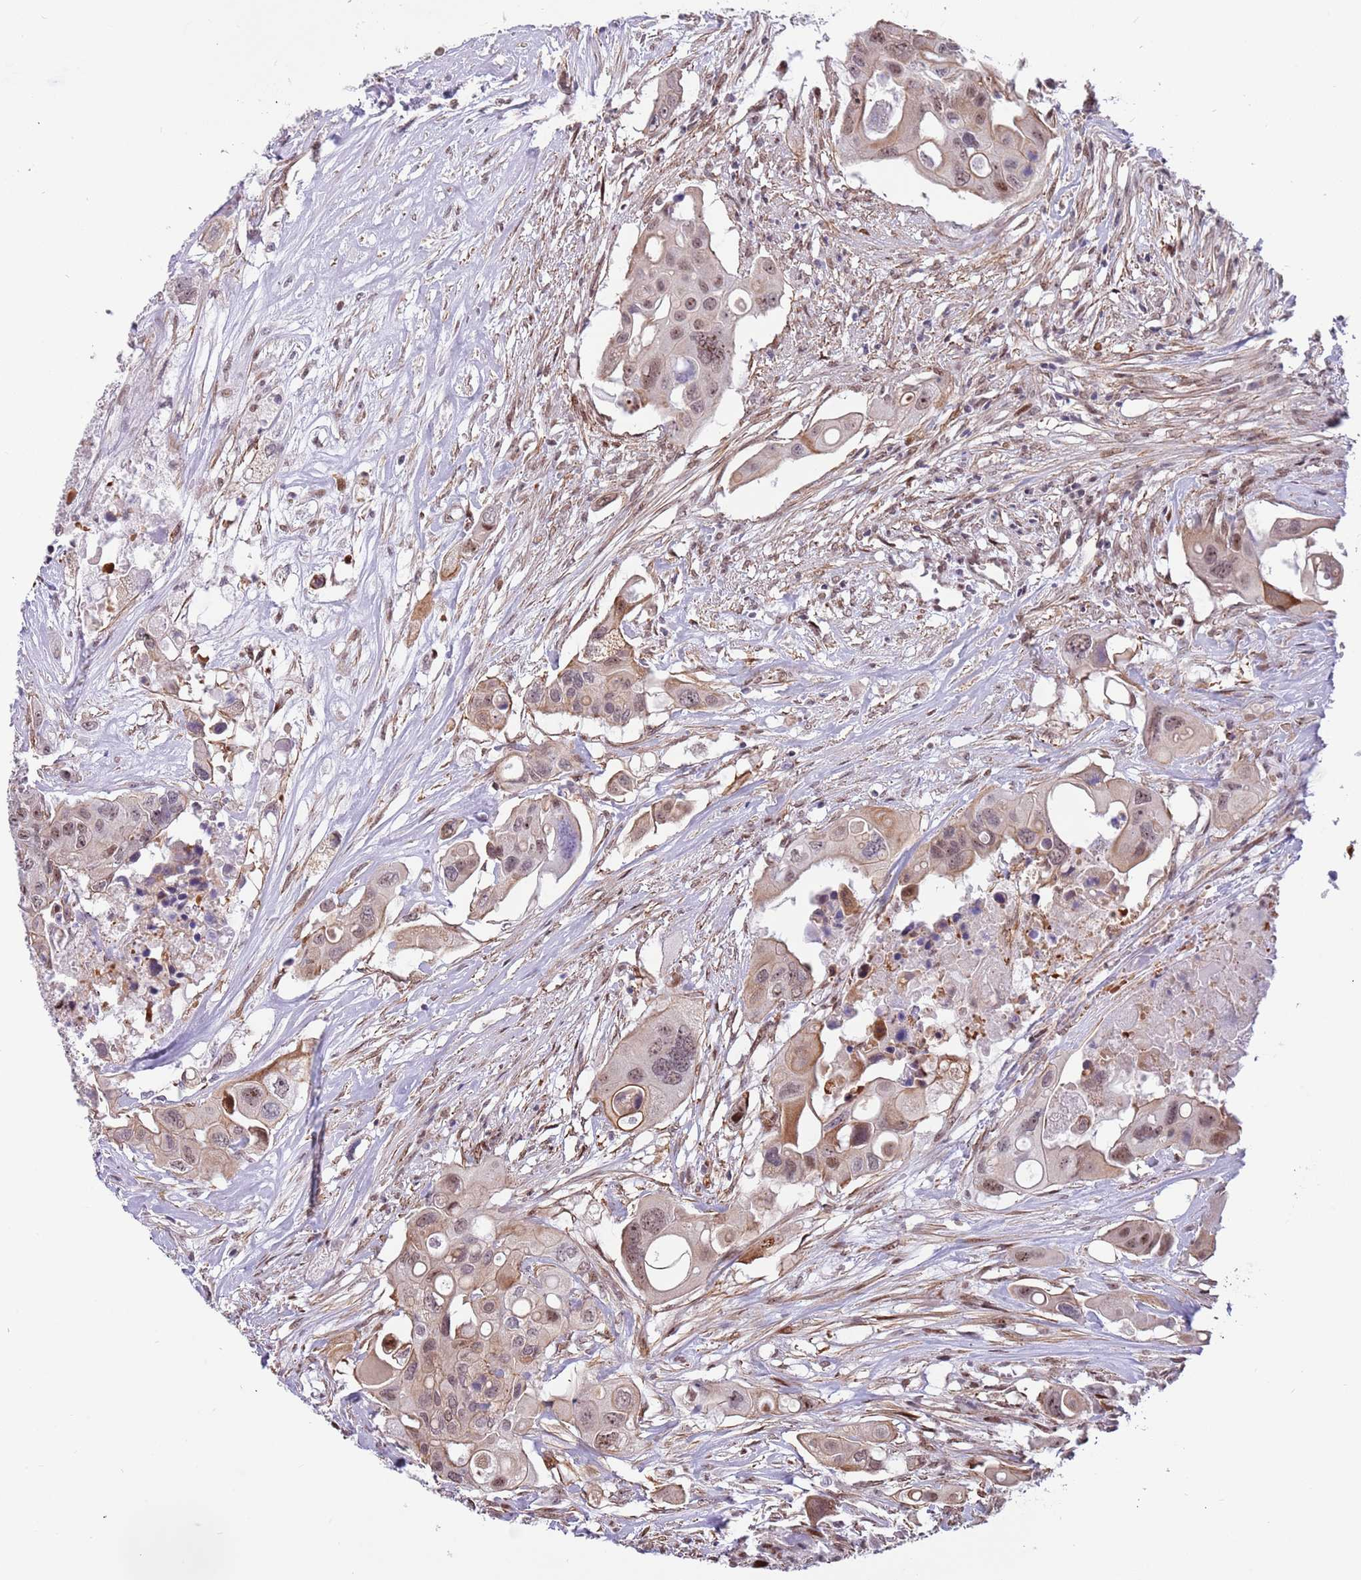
{"staining": {"intensity": "weak", "quantity": ">75%", "location": "cytoplasmic/membranous,nuclear"}, "tissue": "colorectal cancer", "cell_type": "Tumor cells", "image_type": "cancer", "snomed": [{"axis": "morphology", "description": "Adenocarcinoma, NOS"}, {"axis": "topography", "description": "Colon"}], "caption": "Immunohistochemistry image of neoplastic tissue: human adenocarcinoma (colorectal) stained using immunohistochemistry reveals low levels of weak protein expression localized specifically in the cytoplasmic/membranous and nuclear of tumor cells, appearing as a cytoplasmic/membranous and nuclear brown color.", "gene": "LRMDA", "patient": {"sex": "male", "age": 77}}